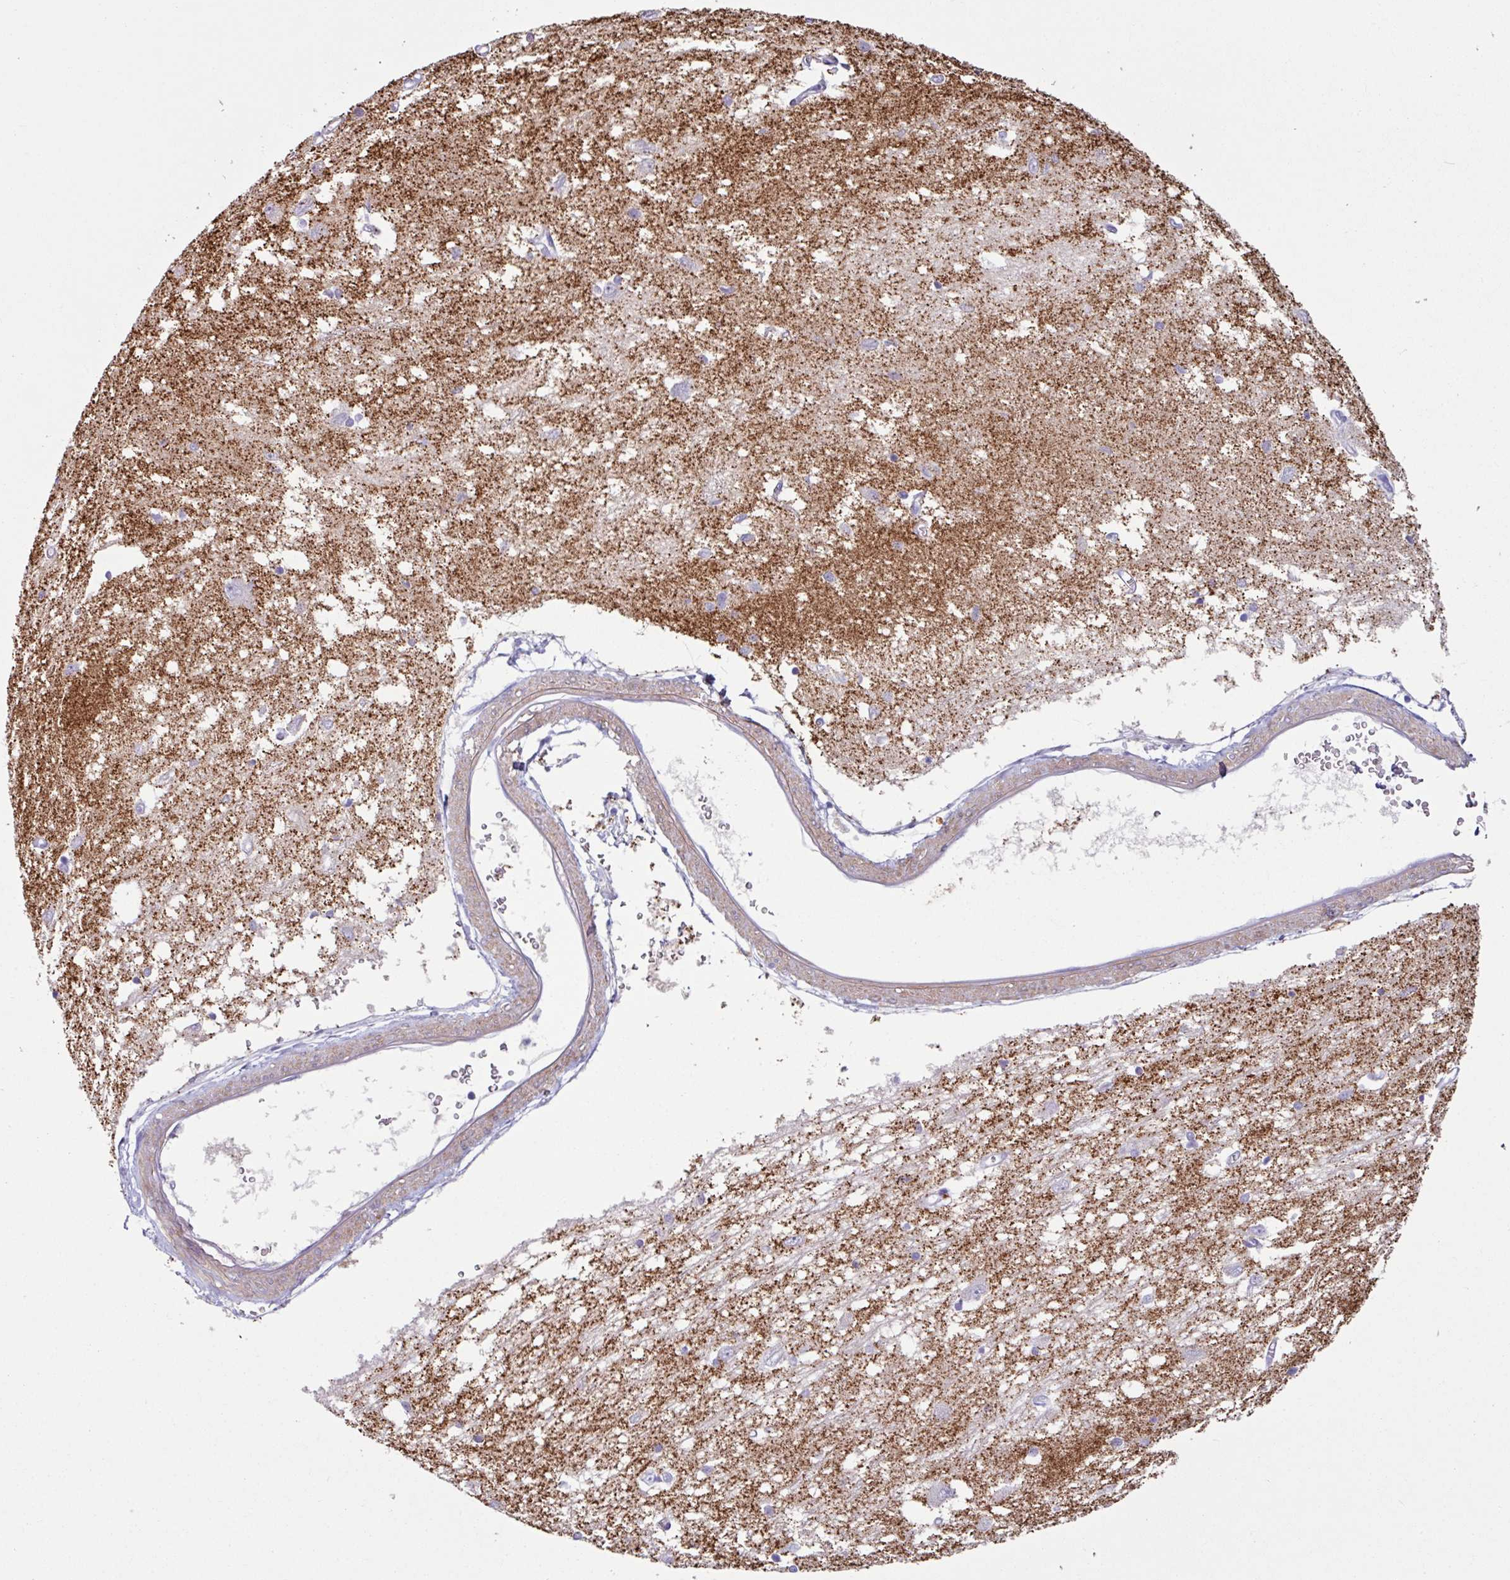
{"staining": {"intensity": "negative", "quantity": "none", "location": "none"}, "tissue": "caudate", "cell_type": "Glial cells", "image_type": "normal", "snomed": [{"axis": "morphology", "description": "Normal tissue, NOS"}, {"axis": "topography", "description": "Lateral ventricle wall"}], "caption": "IHC micrograph of unremarkable caudate stained for a protein (brown), which shows no expression in glial cells.", "gene": "OTX1", "patient": {"sex": "male", "age": 37}}